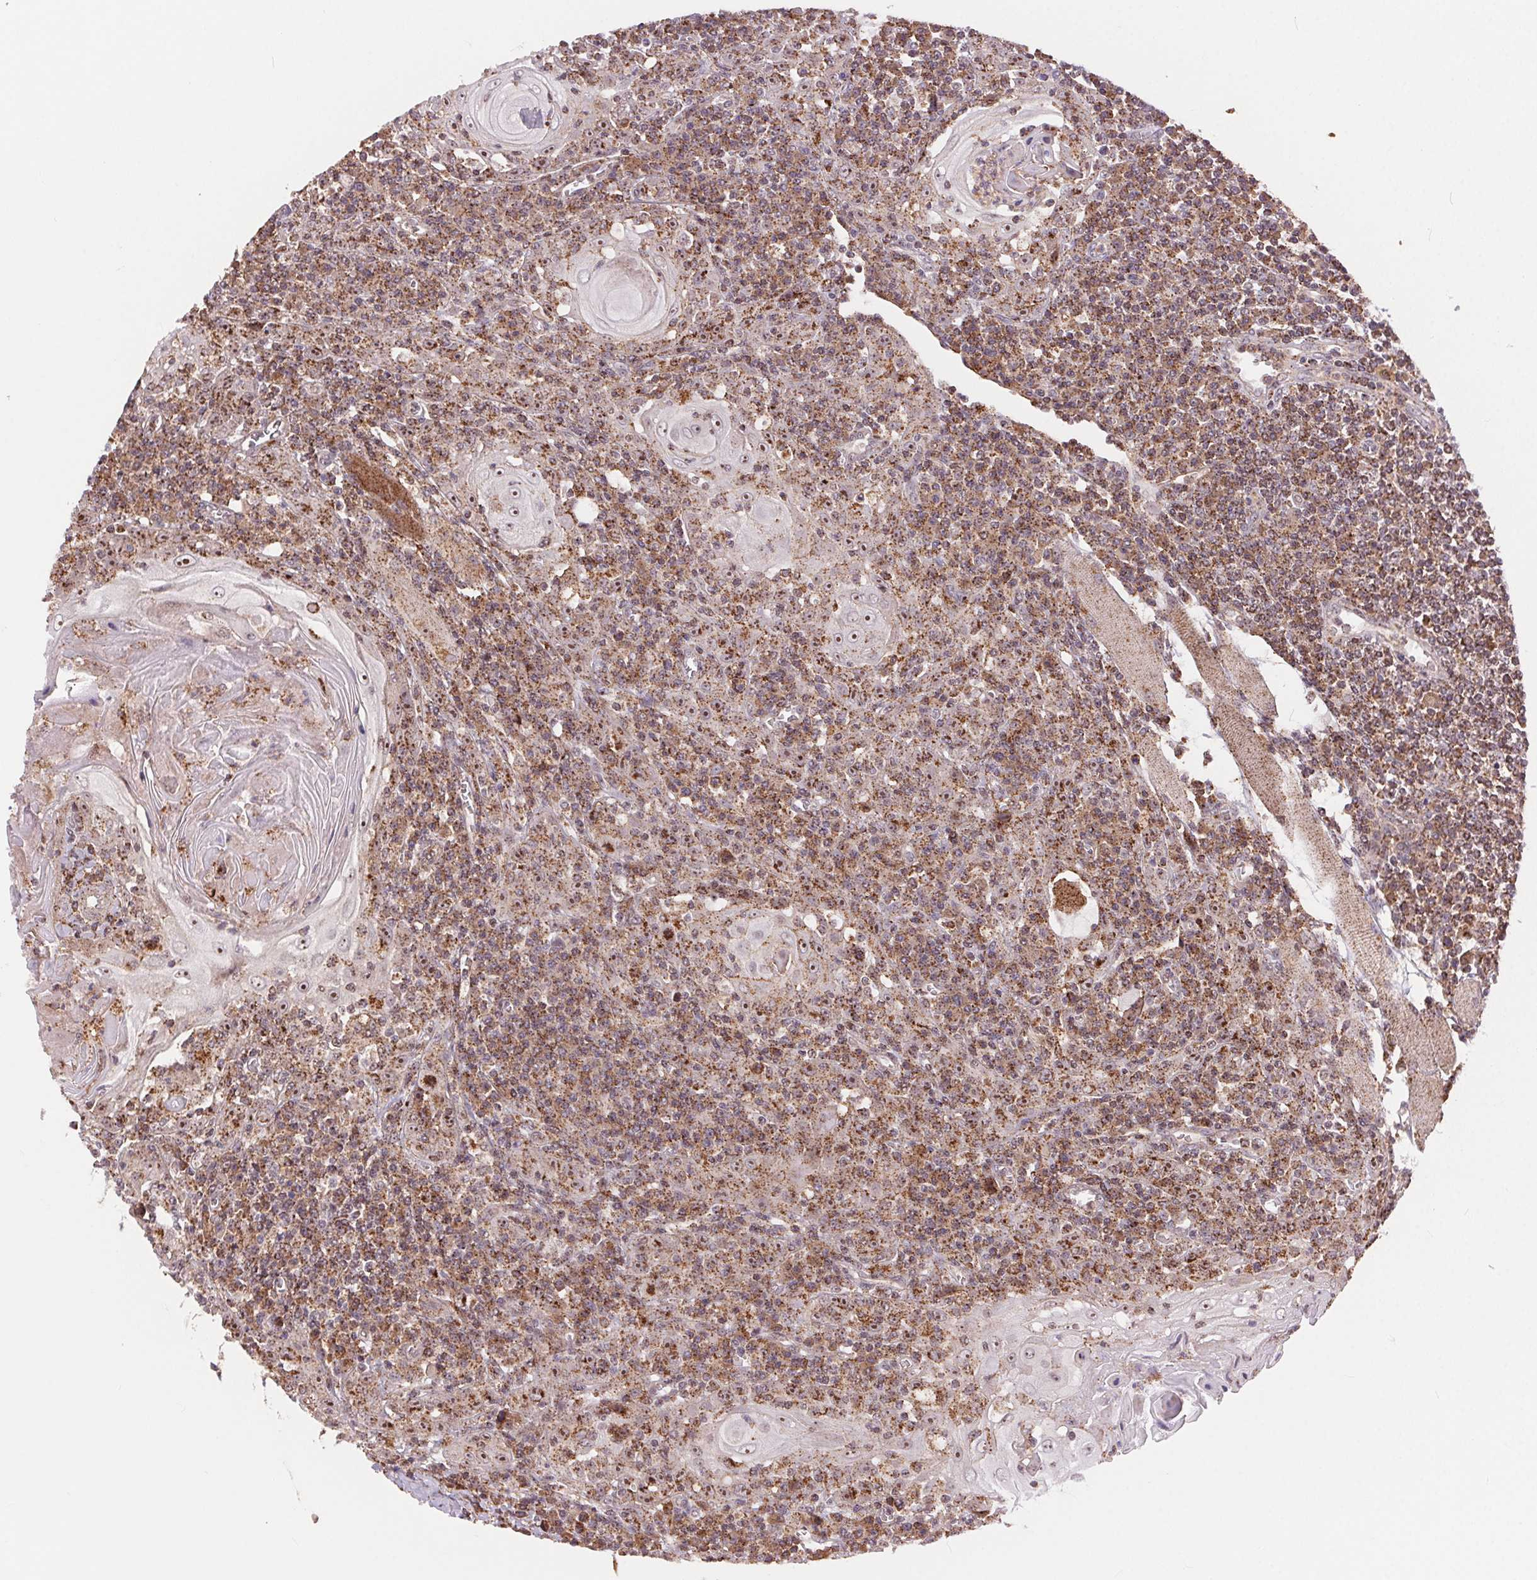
{"staining": {"intensity": "moderate", "quantity": ">75%", "location": "cytoplasmic/membranous,nuclear"}, "tissue": "head and neck cancer", "cell_type": "Tumor cells", "image_type": "cancer", "snomed": [{"axis": "morphology", "description": "Squamous cell carcinoma, NOS"}, {"axis": "topography", "description": "Head-Neck"}], "caption": "Brown immunohistochemical staining in human head and neck cancer displays moderate cytoplasmic/membranous and nuclear positivity in about >75% of tumor cells.", "gene": "CHMP4B", "patient": {"sex": "male", "age": 52}}